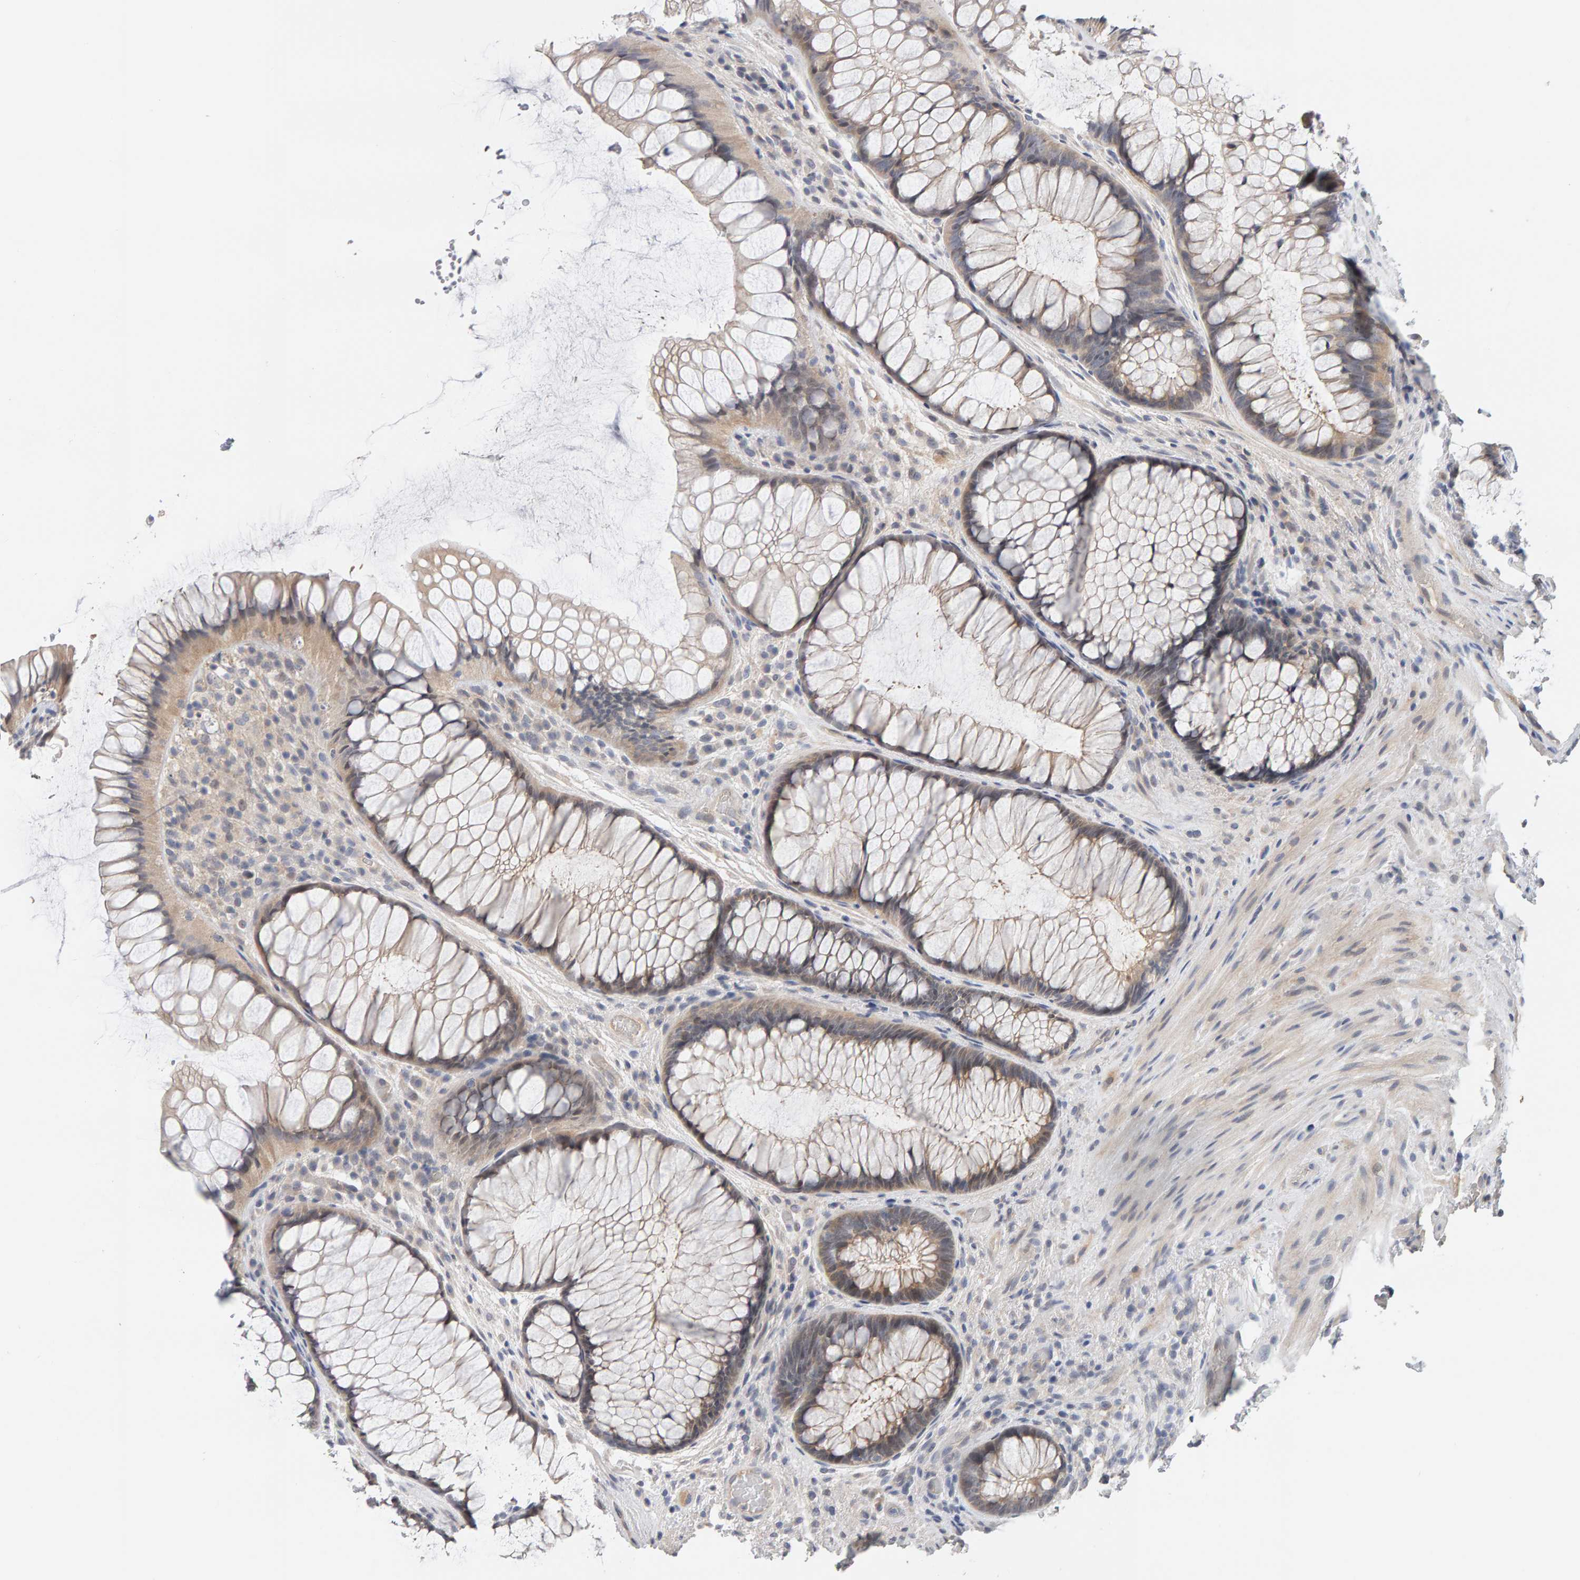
{"staining": {"intensity": "weak", "quantity": "<25%", "location": "cytoplasmic/membranous"}, "tissue": "rectum", "cell_type": "Glandular cells", "image_type": "normal", "snomed": [{"axis": "morphology", "description": "Normal tissue, NOS"}, {"axis": "topography", "description": "Rectum"}], "caption": "Immunohistochemical staining of benign rectum exhibits no significant positivity in glandular cells. (DAB (3,3'-diaminobenzidine) immunohistochemistry (IHC) visualized using brightfield microscopy, high magnification).", "gene": "GFUS", "patient": {"sex": "male", "age": 51}}